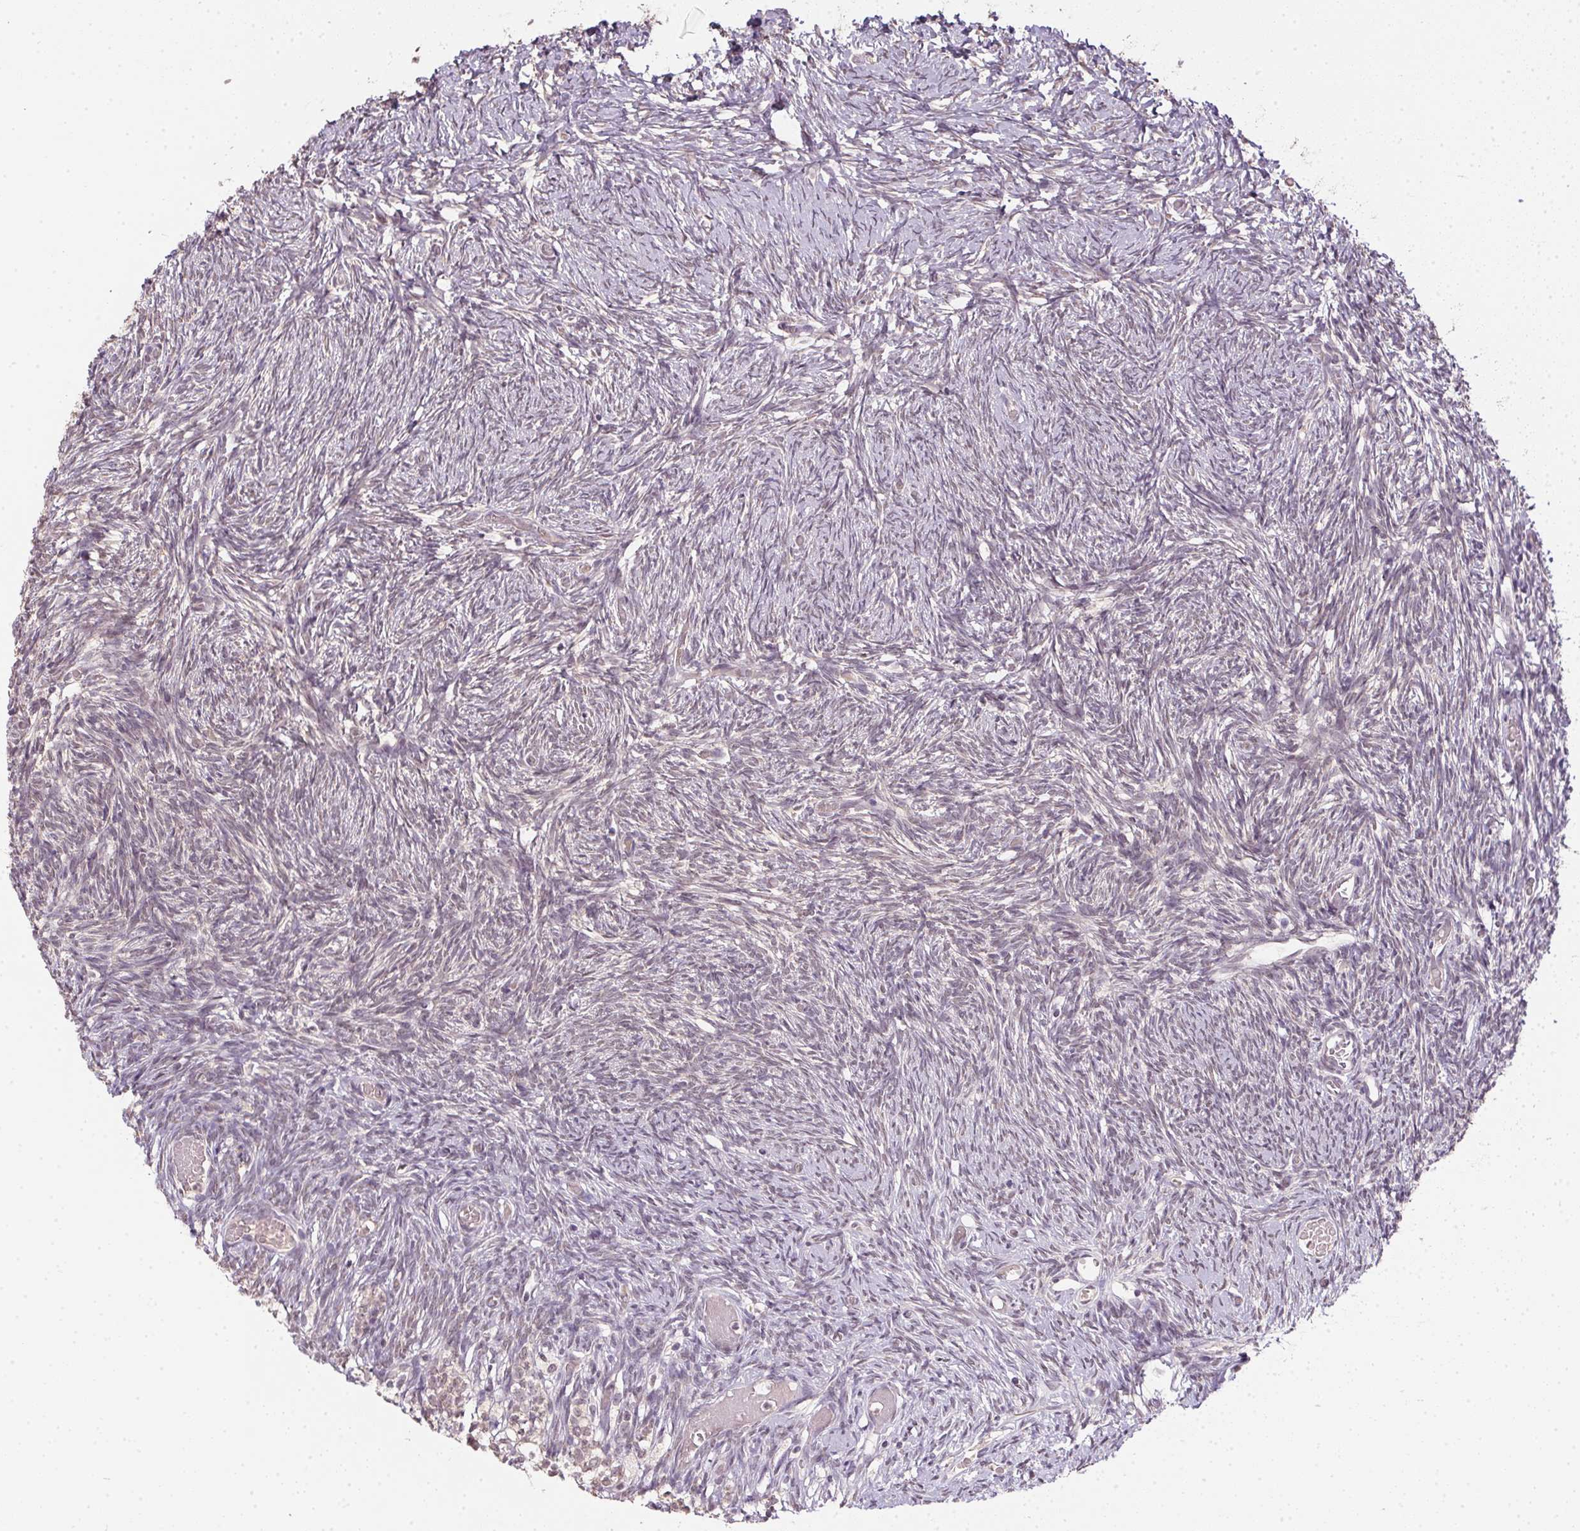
{"staining": {"intensity": "moderate", "quantity": "<25%", "location": "cytoplasmic/membranous"}, "tissue": "ovary", "cell_type": "Follicle cells", "image_type": "normal", "snomed": [{"axis": "morphology", "description": "Normal tissue, NOS"}, {"axis": "topography", "description": "Ovary"}], "caption": "An image of human ovary stained for a protein reveals moderate cytoplasmic/membranous brown staining in follicle cells.", "gene": "PPP4R4", "patient": {"sex": "female", "age": 39}}